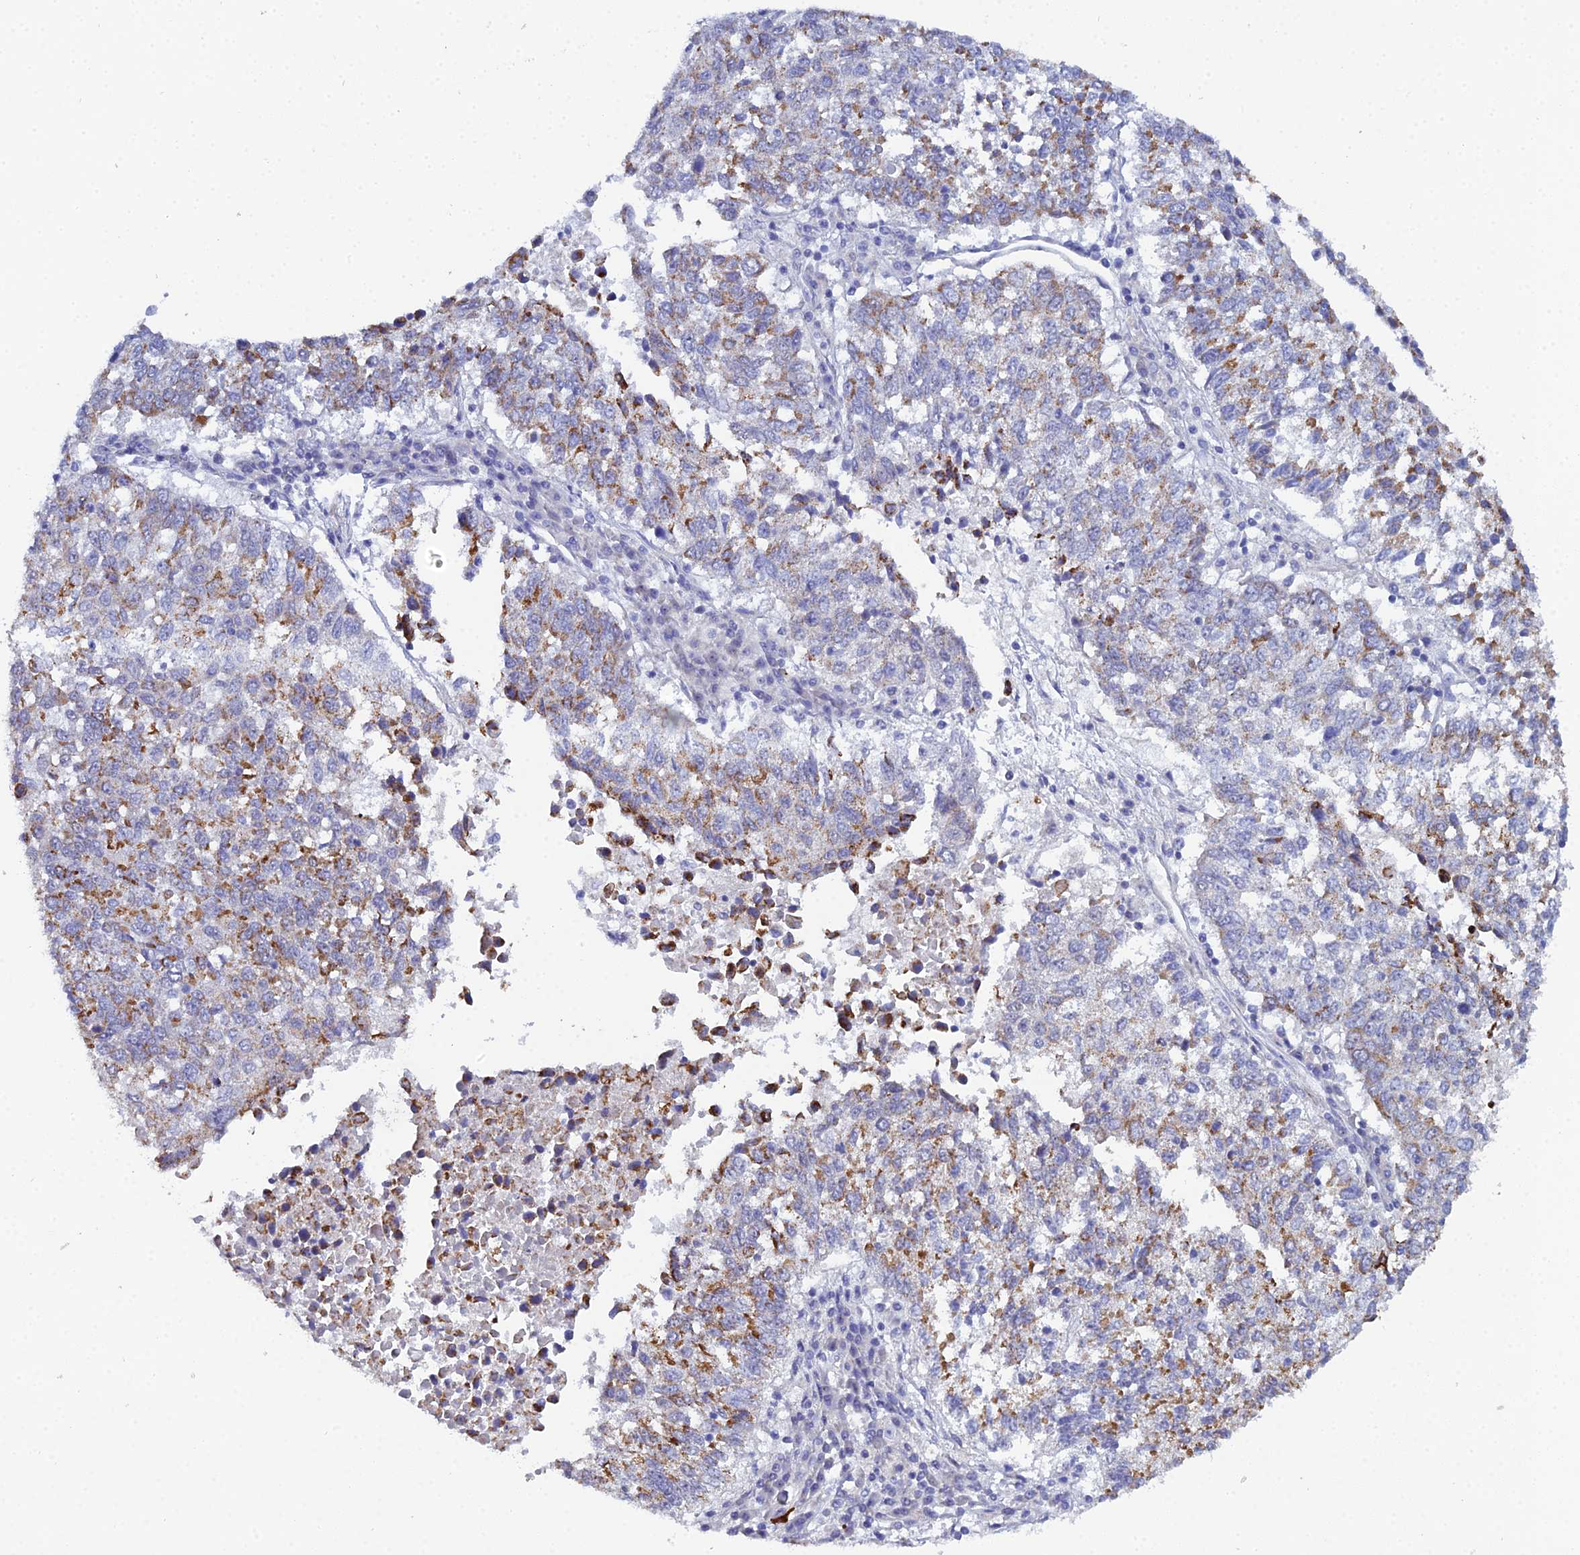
{"staining": {"intensity": "moderate", "quantity": "25%-75%", "location": "cytoplasmic/membranous"}, "tissue": "lung cancer", "cell_type": "Tumor cells", "image_type": "cancer", "snomed": [{"axis": "morphology", "description": "Squamous cell carcinoma, NOS"}, {"axis": "topography", "description": "Lung"}], "caption": "High-power microscopy captured an immunohistochemistry micrograph of squamous cell carcinoma (lung), revealing moderate cytoplasmic/membranous positivity in approximately 25%-75% of tumor cells. Using DAB (3,3'-diaminobenzidine) (brown) and hematoxylin (blue) stains, captured at high magnification using brightfield microscopy.", "gene": "PLPP4", "patient": {"sex": "male", "age": 73}}